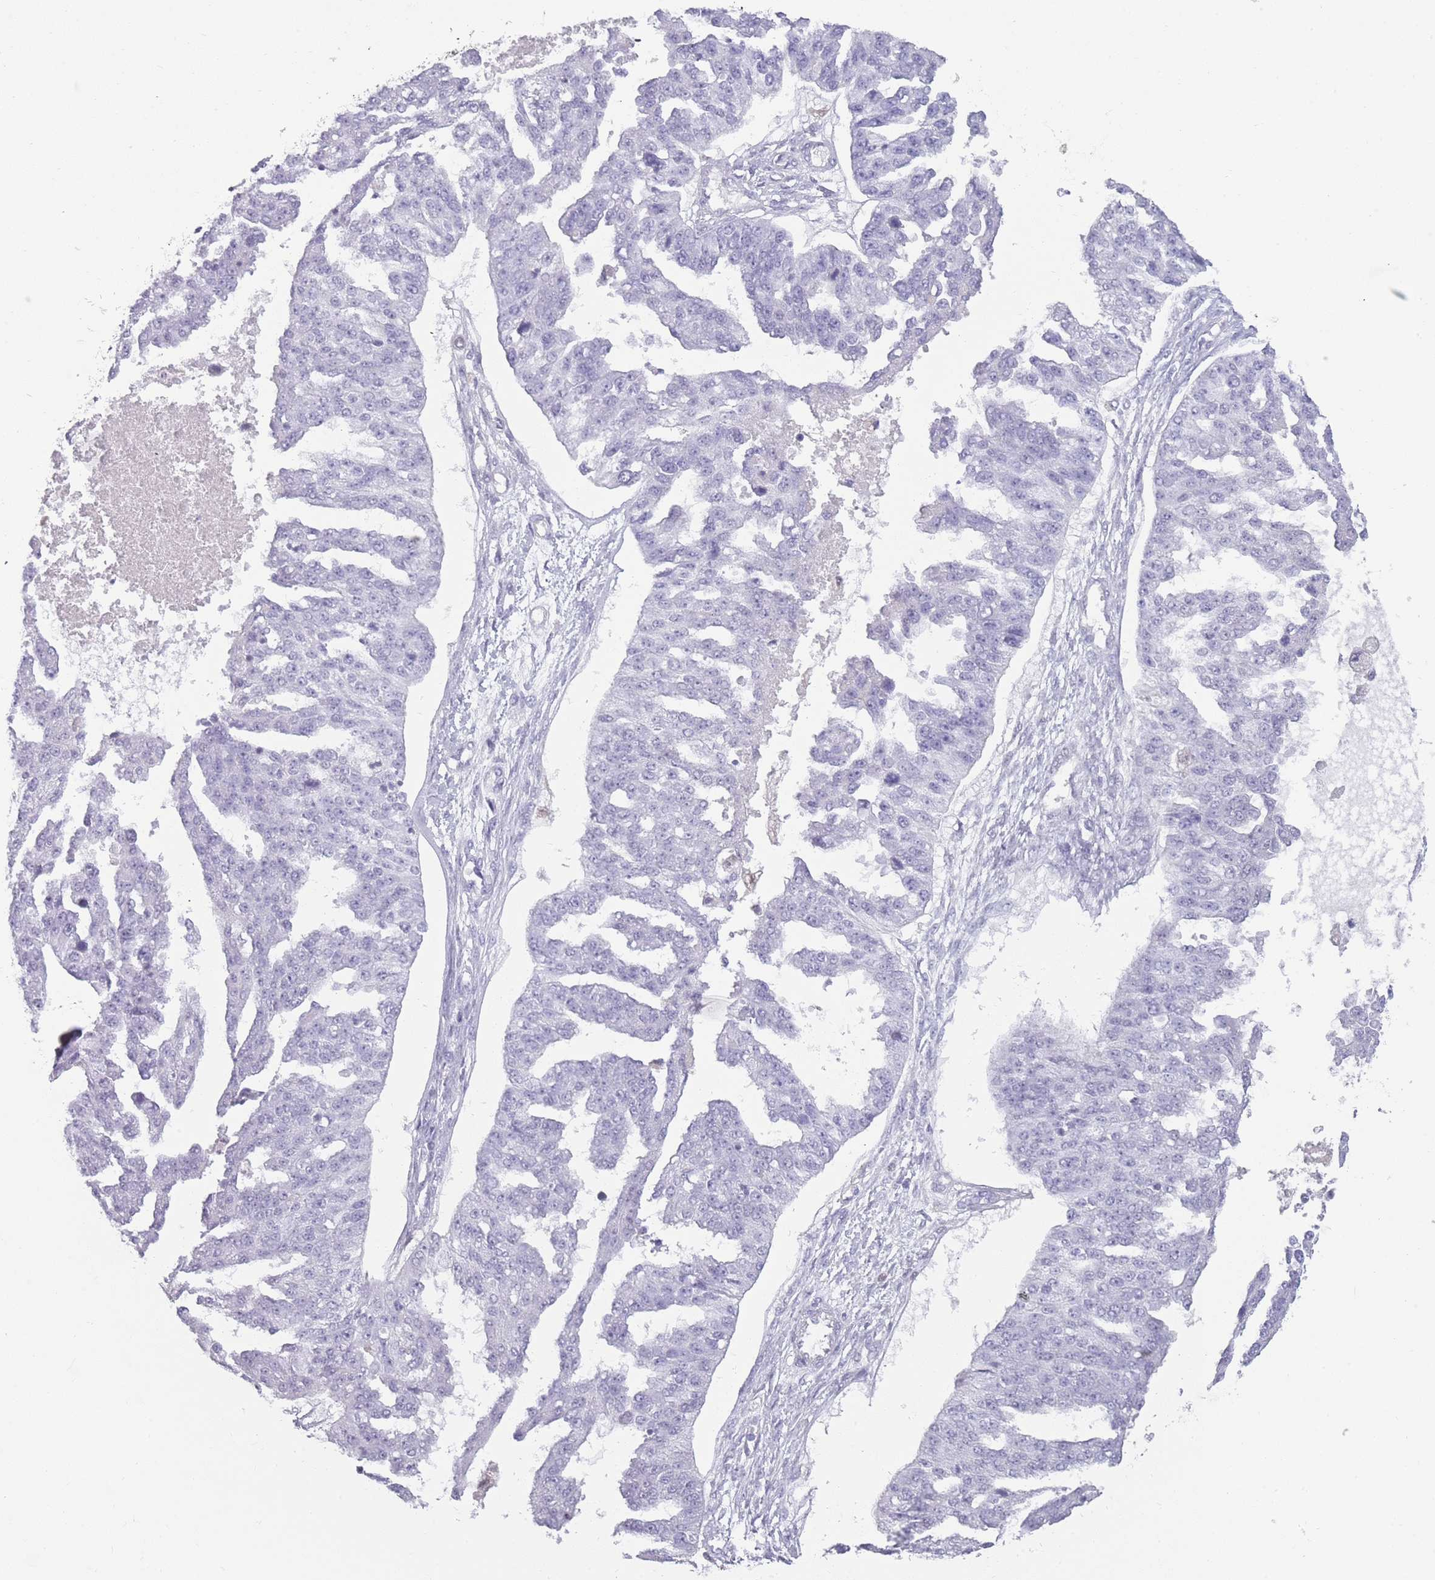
{"staining": {"intensity": "negative", "quantity": "none", "location": "none"}, "tissue": "ovarian cancer", "cell_type": "Tumor cells", "image_type": "cancer", "snomed": [{"axis": "morphology", "description": "Cystadenocarcinoma, serous, NOS"}, {"axis": "topography", "description": "Ovary"}], "caption": "An IHC histopathology image of ovarian serous cystadenocarcinoma is shown. There is no staining in tumor cells of ovarian serous cystadenocarcinoma.", "gene": "LGALS9", "patient": {"sex": "female", "age": 58}}